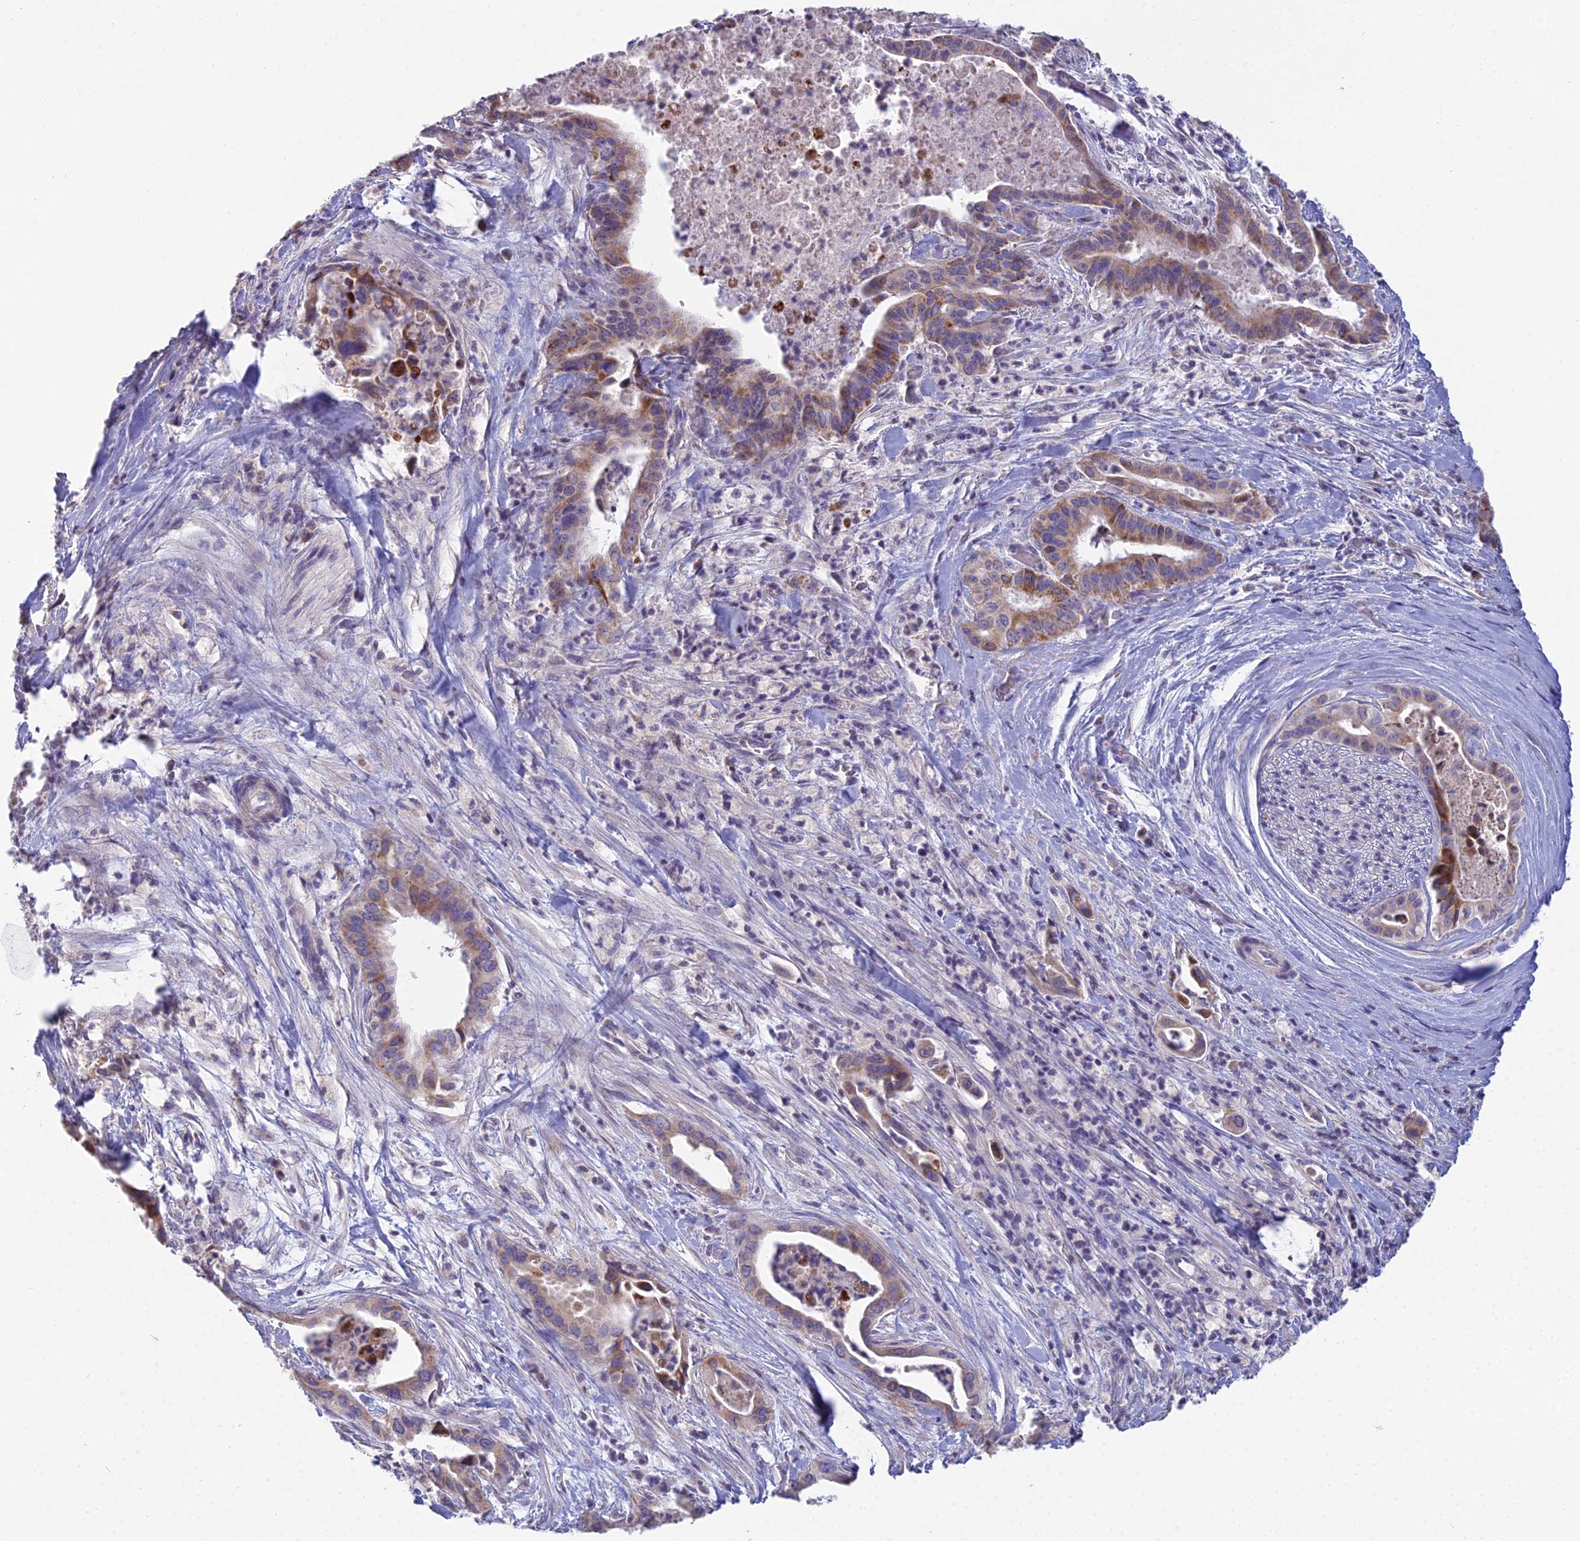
{"staining": {"intensity": "moderate", "quantity": ">75%", "location": "cytoplasmic/membranous"}, "tissue": "pancreatic cancer", "cell_type": "Tumor cells", "image_type": "cancer", "snomed": [{"axis": "morphology", "description": "Adenocarcinoma, NOS"}, {"axis": "topography", "description": "Pancreas"}], "caption": "DAB immunohistochemical staining of human pancreatic adenocarcinoma shows moderate cytoplasmic/membranous protein staining in approximately >75% of tumor cells. (brown staining indicates protein expression, while blue staining denotes nuclei).", "gene": "CFAP206", "patient": {"sex": "female", "age": 77}}